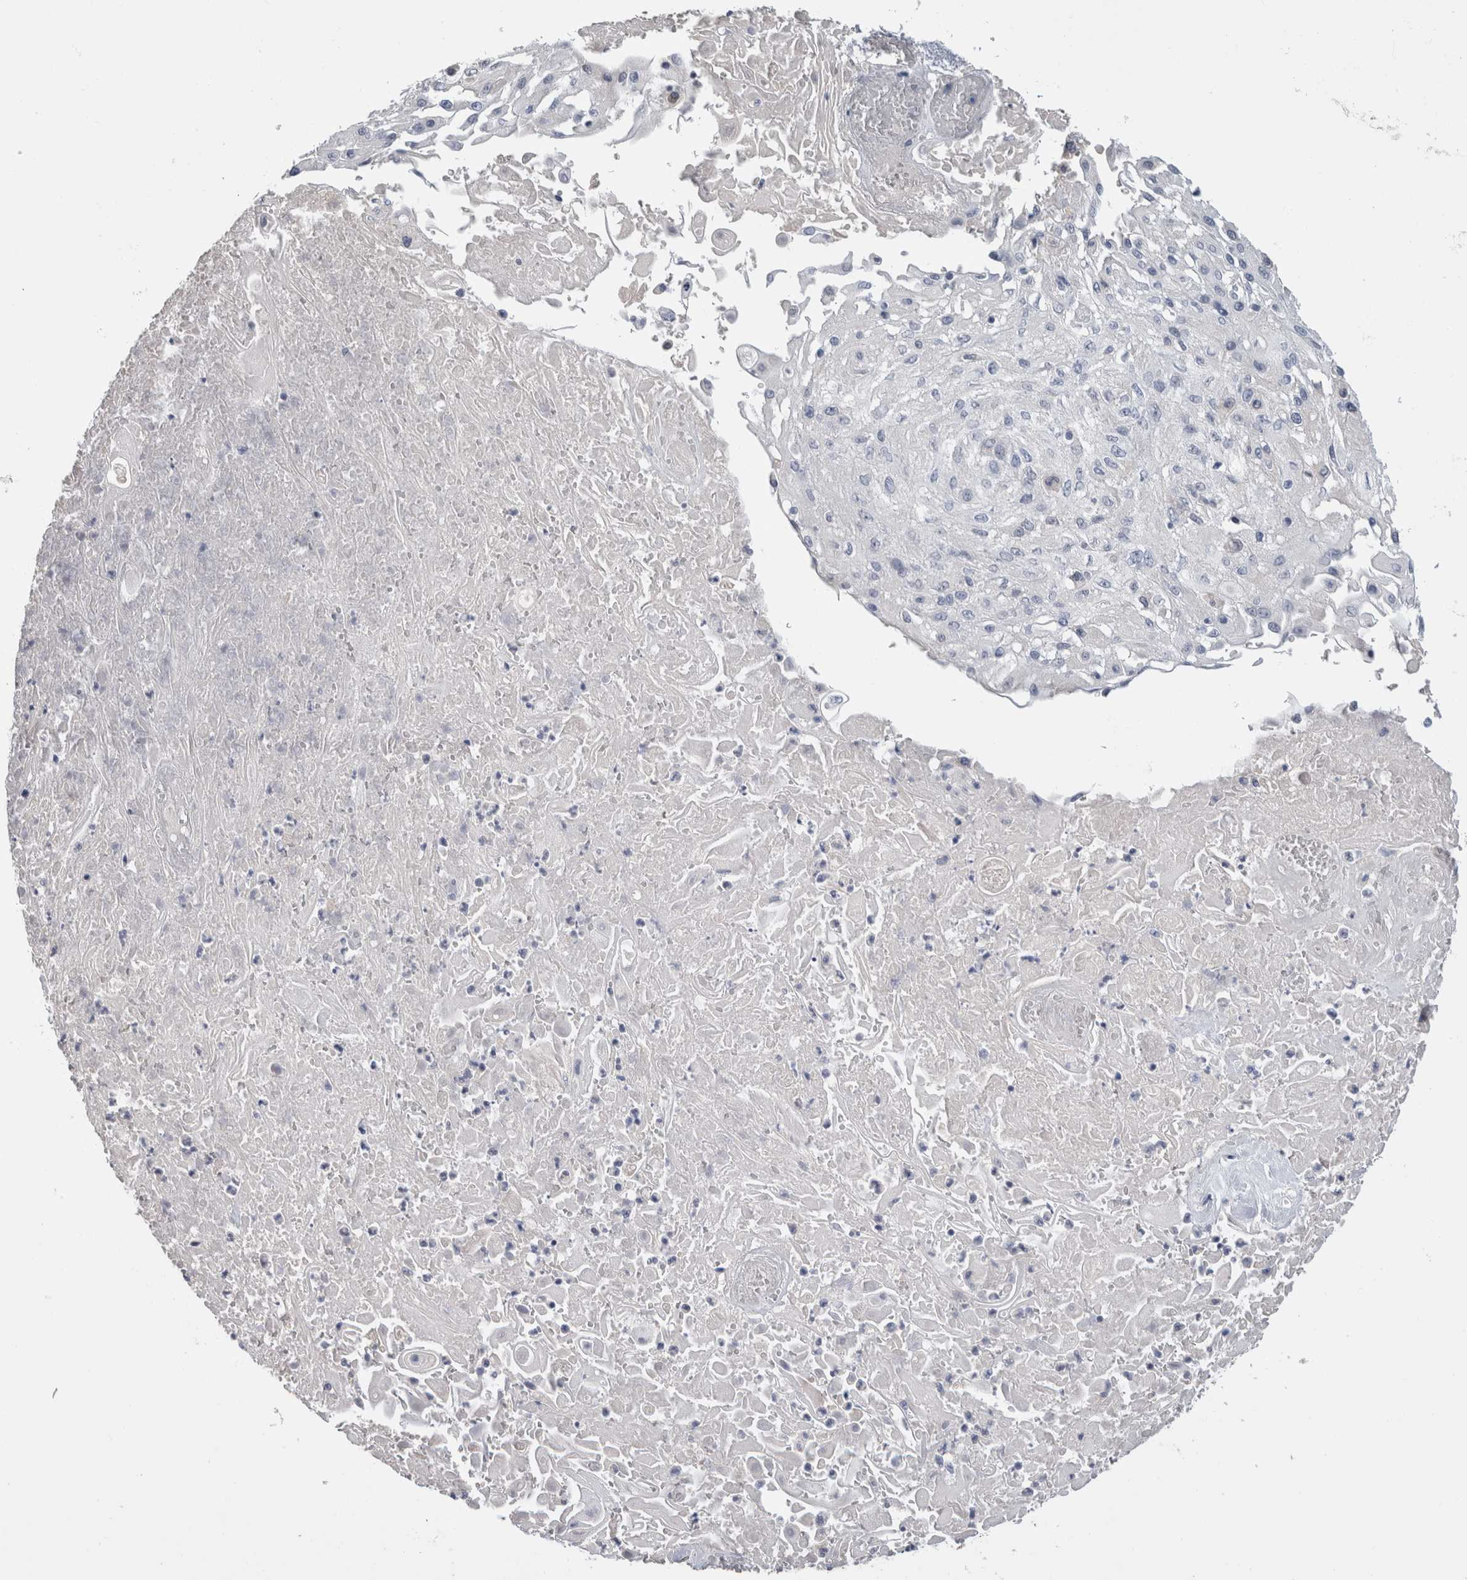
{"staining": {"intensity": "negative", "quantity": "none", "location": "none"}, "tissue": "skin cancer", "cell_type": "Tumor cells", "image_type": "cancer", "snomed": [{"axis": "morphology", "description": "Squamous cell carcinoma, NOS"}, {"axis": "topography", "description": "Skin"}], "caption": "Photomicrograph shows no significant protein staining in tumor cells of skin cancer (squamous cell carcinoma). The staining was performed using DAB to visualize the protein expression in brown, while the nuclei were stained in blue with hematoxylin (Magnification: 20x).", "gene": "FABP4", "patient": {"sex": "male", "age": 75}}